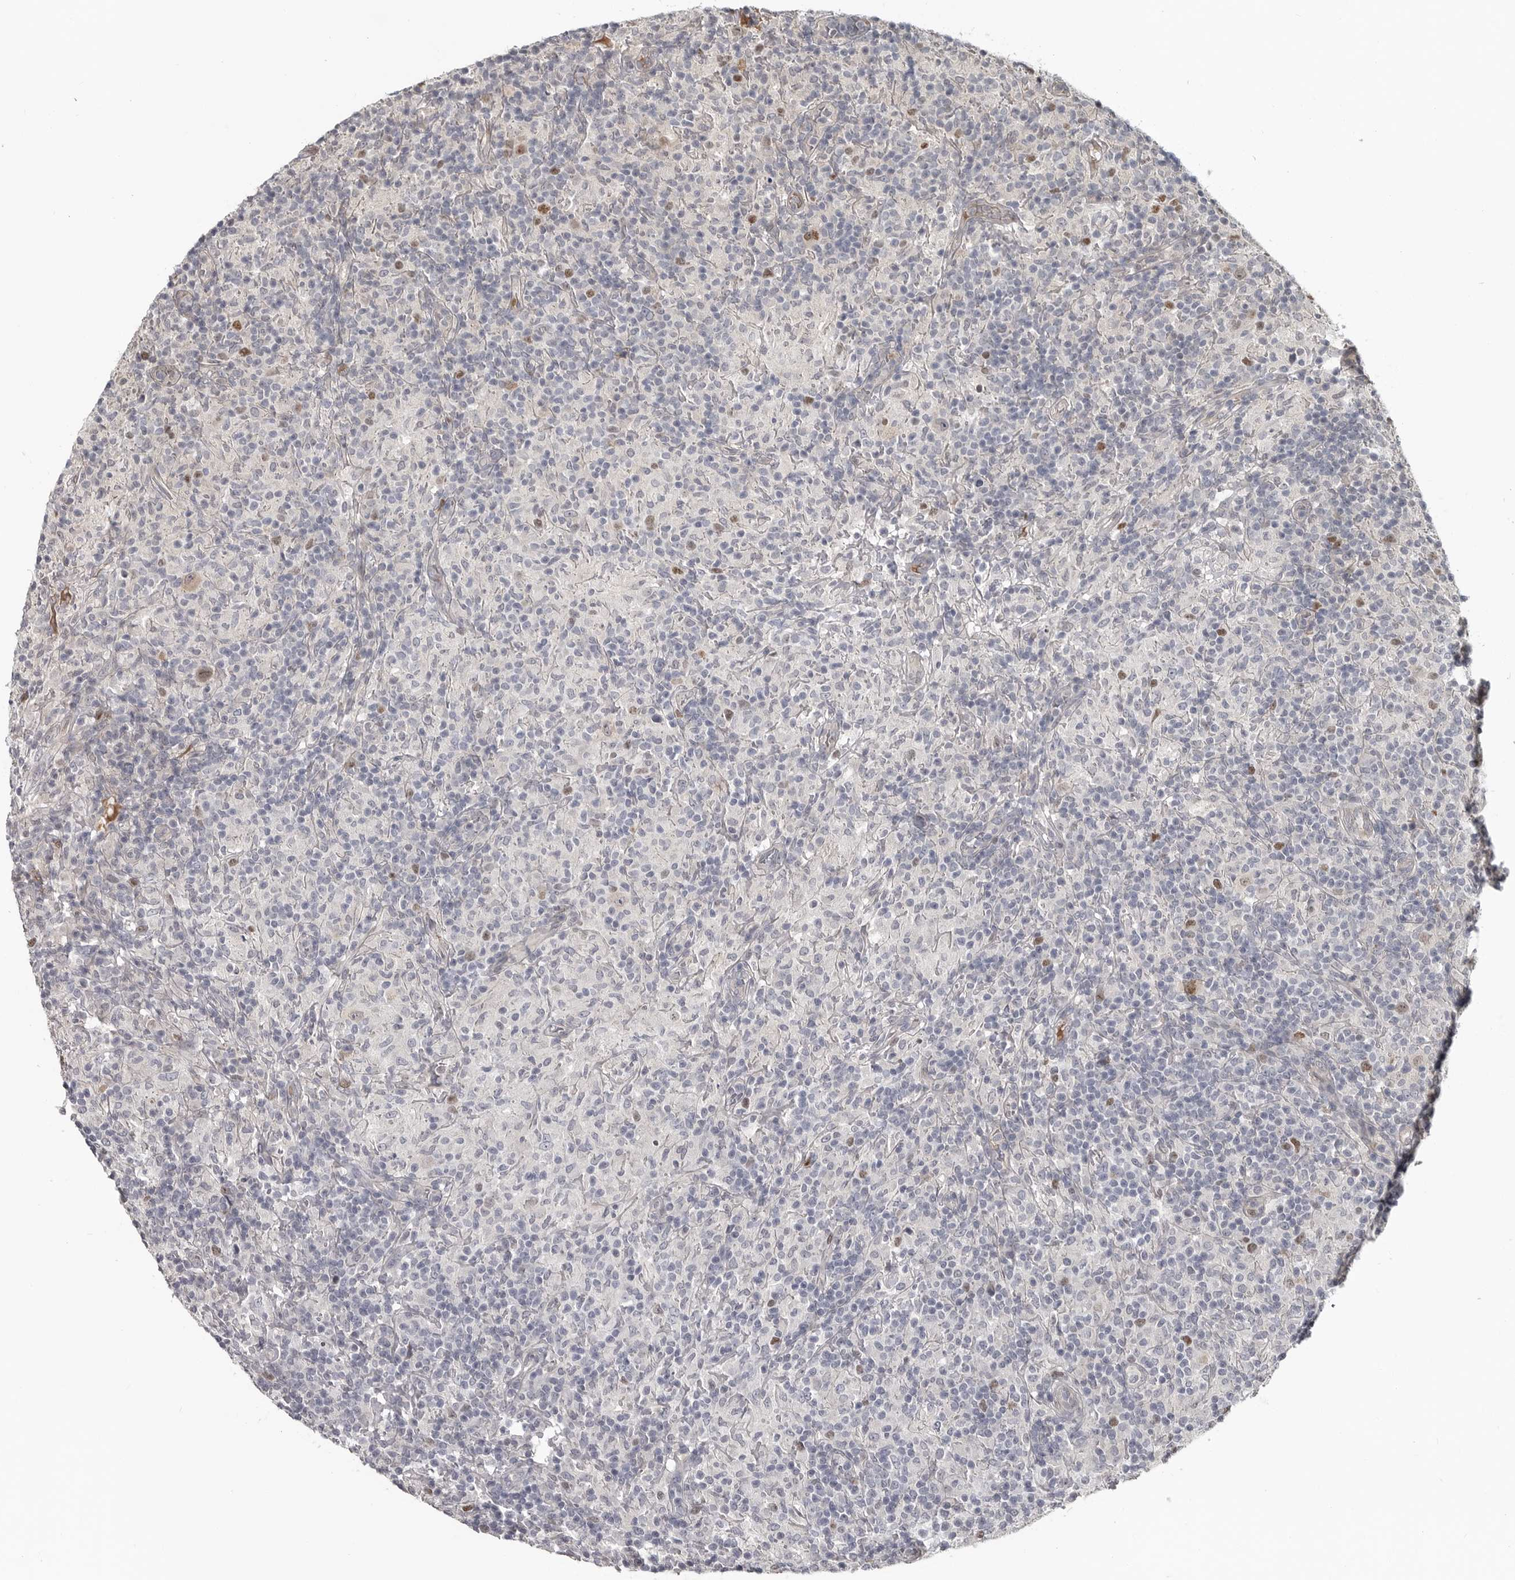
{"staining": {"intensity": "negative", "quantity": "none", "location": "none"}, "tissue": "lymphoma", "cell_type": "Tumor cells", "image_type": "cancer", "snomed": [{"axis": "morphology", "description": "Hodgkin's disease, NOS"}, {"axis": "topography", "description": "Lymph node"}], "caption": "Immunohistochemistry micrograph of human Hodgkin's disease stained for a protein (brown), which exhibits no positivity in tumor cells.", "gene": "ZNF277", "patient": {"sex": "male", "age": 70}}